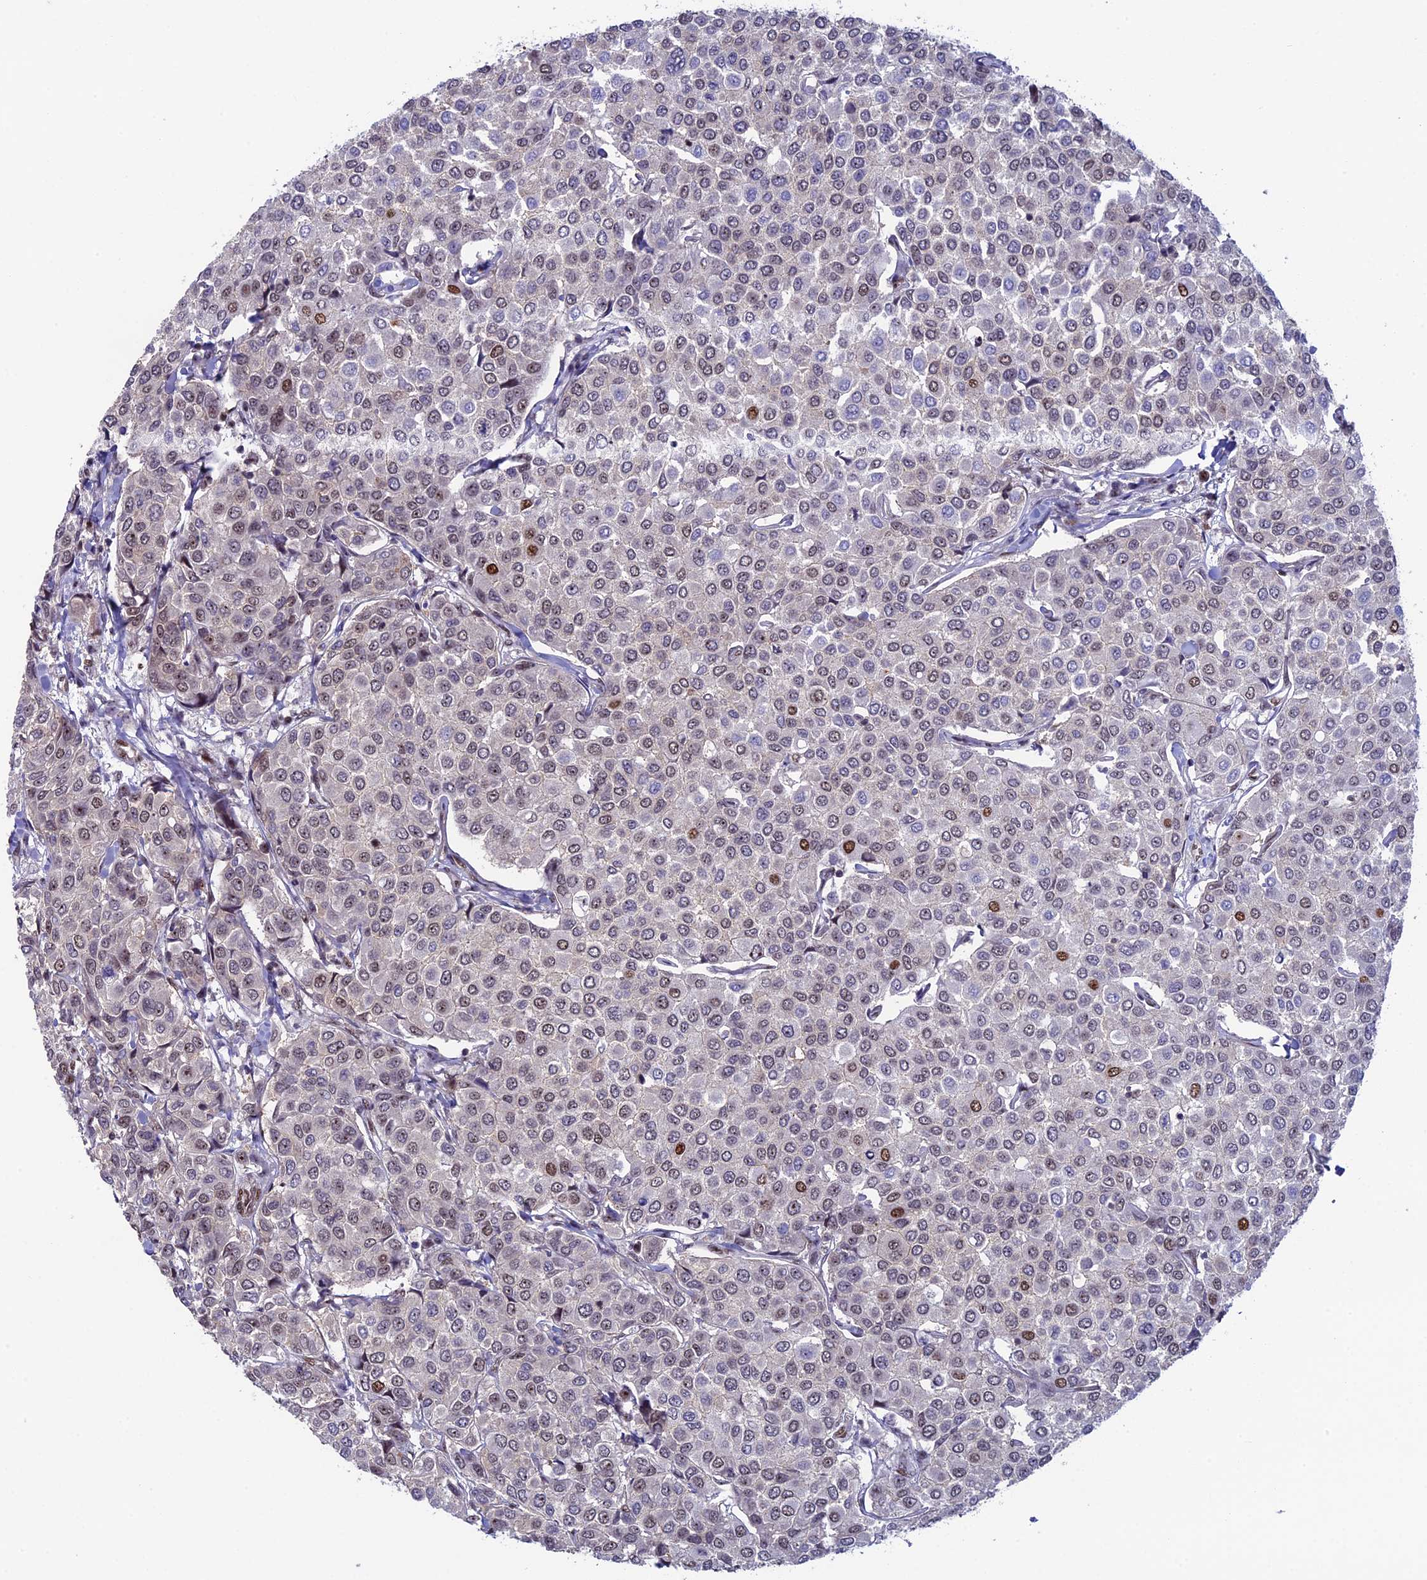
{"staining": {"intensity": "weak", "quantity": "25%-75%", "location": "nuclear"}, "tissue": "breast cancer", "cell_type": "Tumor cells", "image_type": "cancer", "snomed": [{"axis": "morphology", "description": "Duct carcinoma"}, {"axis": "topography", "description": "Breast"}], "caption": "Weak nuclear expression is seen in approximately 25%-75% of tumor cells in breast cancer. The staining was performed using DAB (3,3'-diaminobenzidine), with brown indicating positive protein expression. Nuclei are stained blue with hematoxylin.", "gene": "CCDC86", "patient": {"sex": "female", "age": 55}}